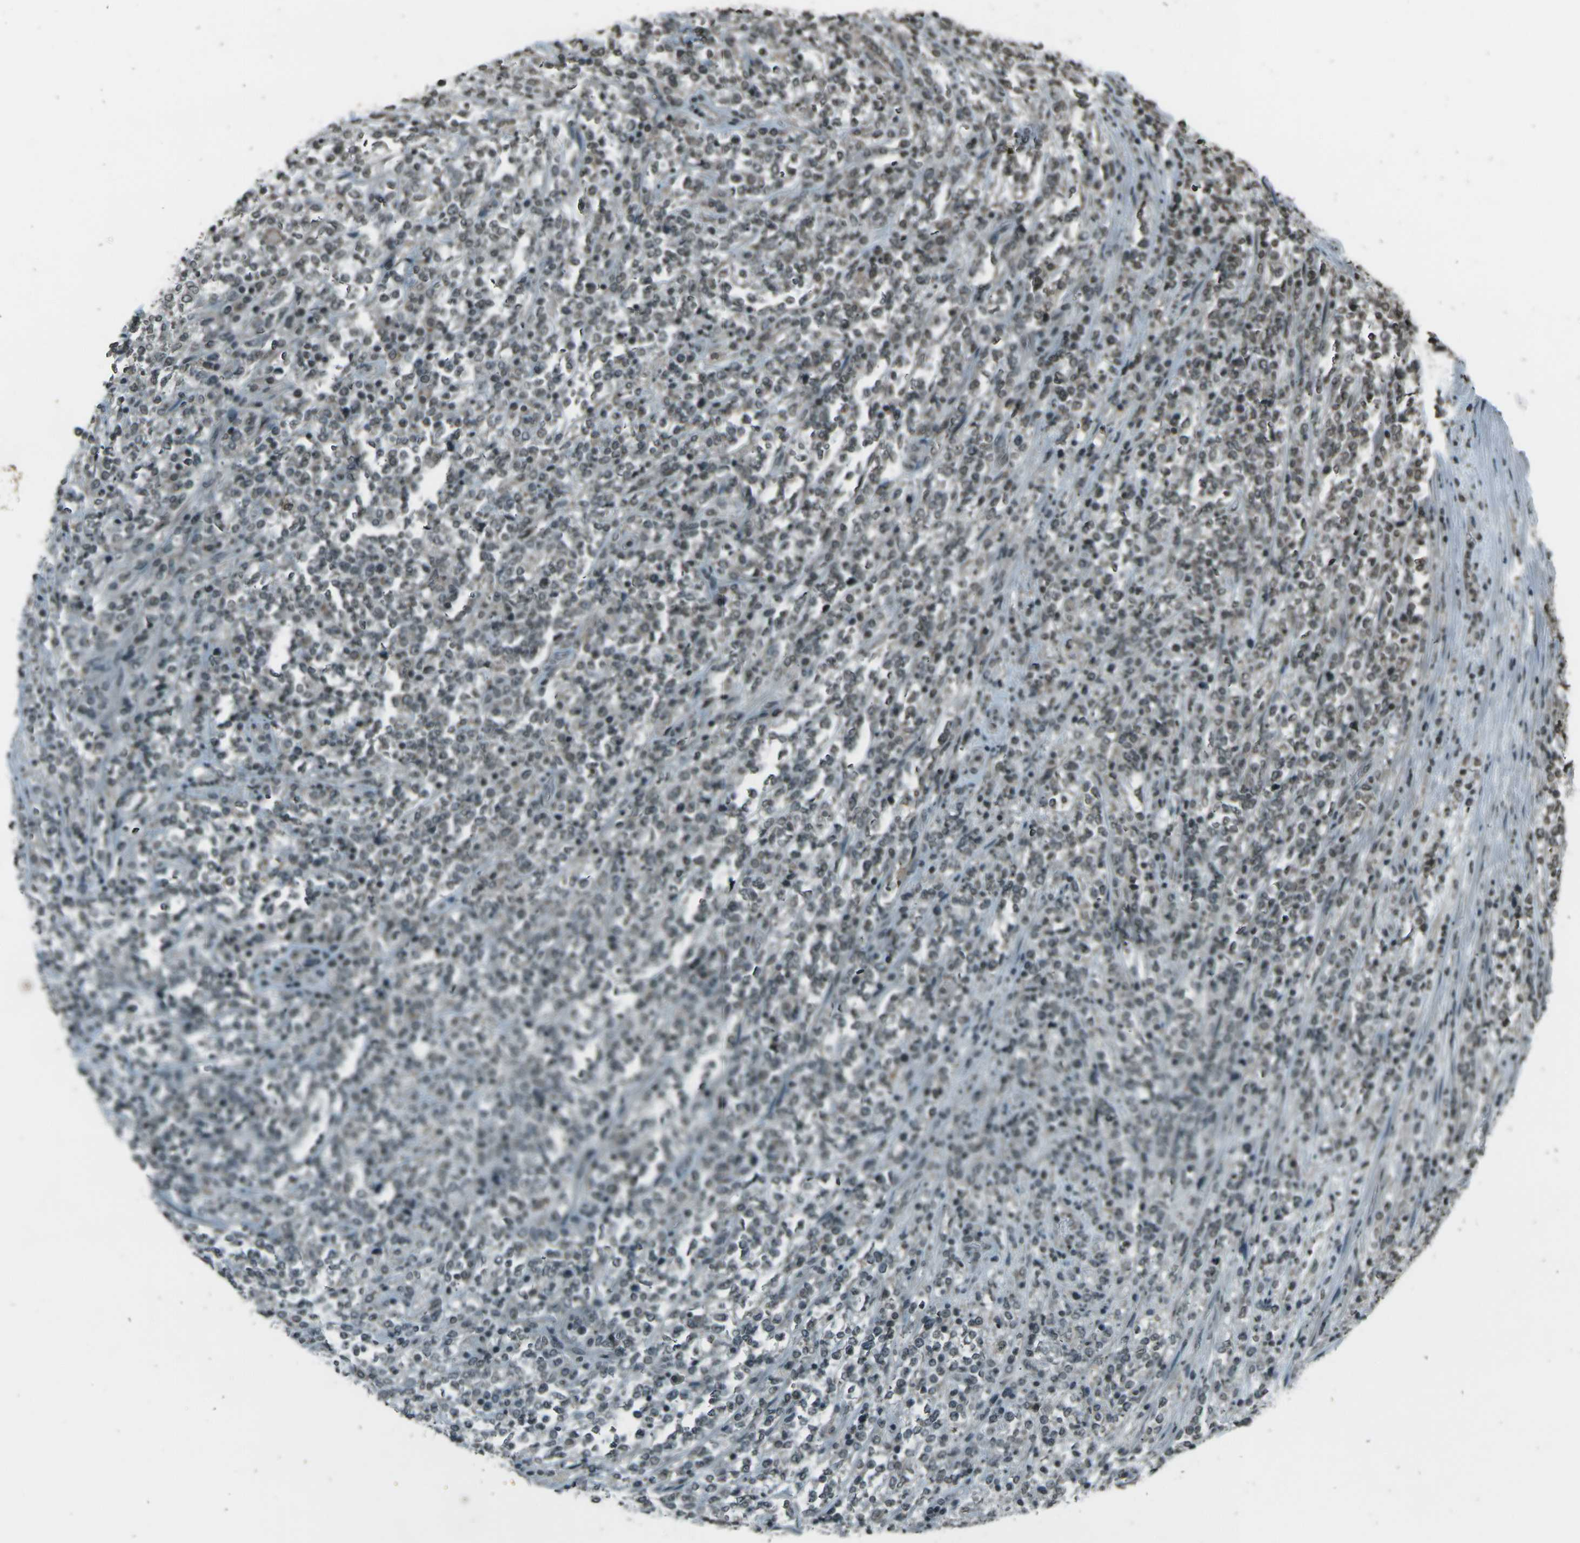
{"staining": {"intensity": "weak", "quantity": ">75%", "location": "nuclear"}, "tissue": "lymphoma", "cell_type": "Tumor cells", "image_type": "cancer", "snomed": [{"axis": "morphology", "description": "Malignant lymphoma, non-Hodgkin's type, High grade"}, {"axis": "topography", "description": "Soft tissue"}], "caption": "A brown stain highlights weak nuclear staining of a protein in lymphoma tumor cells. (brown staining indicates protein expression, while blue staining denotes nuclei).", "gene": "PRPF8", "patient": {"sex": "male", "age": 18}}